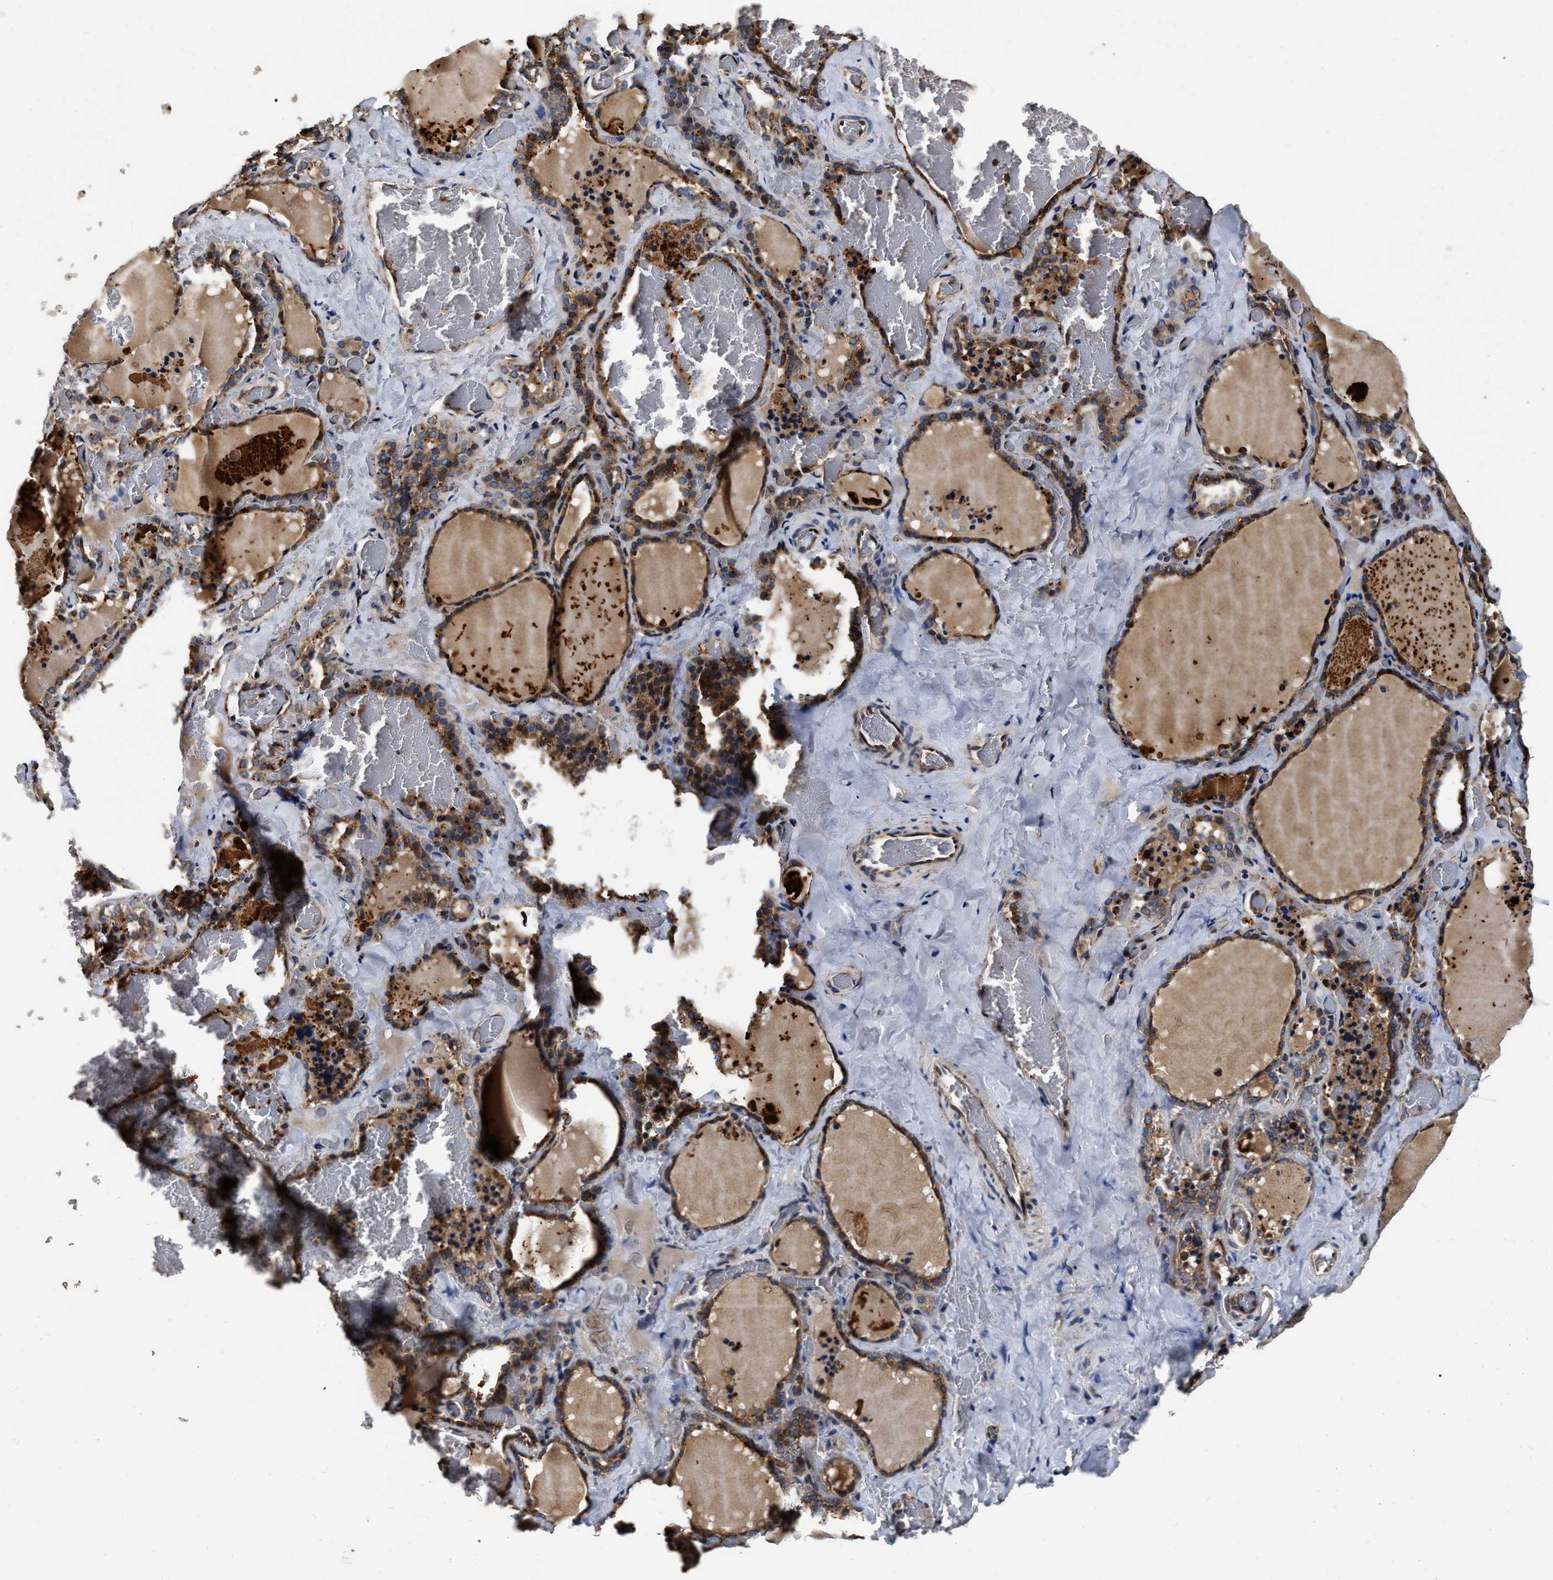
{"staining": {"intensity": "strong", "quantity": ">75%", "location": "cytoplasmic/membranous"}, "tissue": "thyroid gland", "cell_type": "Glandular cells", "image_type": "normal", "snomed": [{"axis": "morphology", "description": "Normal tissue, NOS"}, {"axis": "topography", "description": "Thyroid gland"}], "caption": "Protein staining displays strong cytoplasmic/membranous positivity in approximately >75% of glandular cells in benign thyroid gland.", "gene": "ABCG8", "patient": {"sex": "female", "age": 22}}